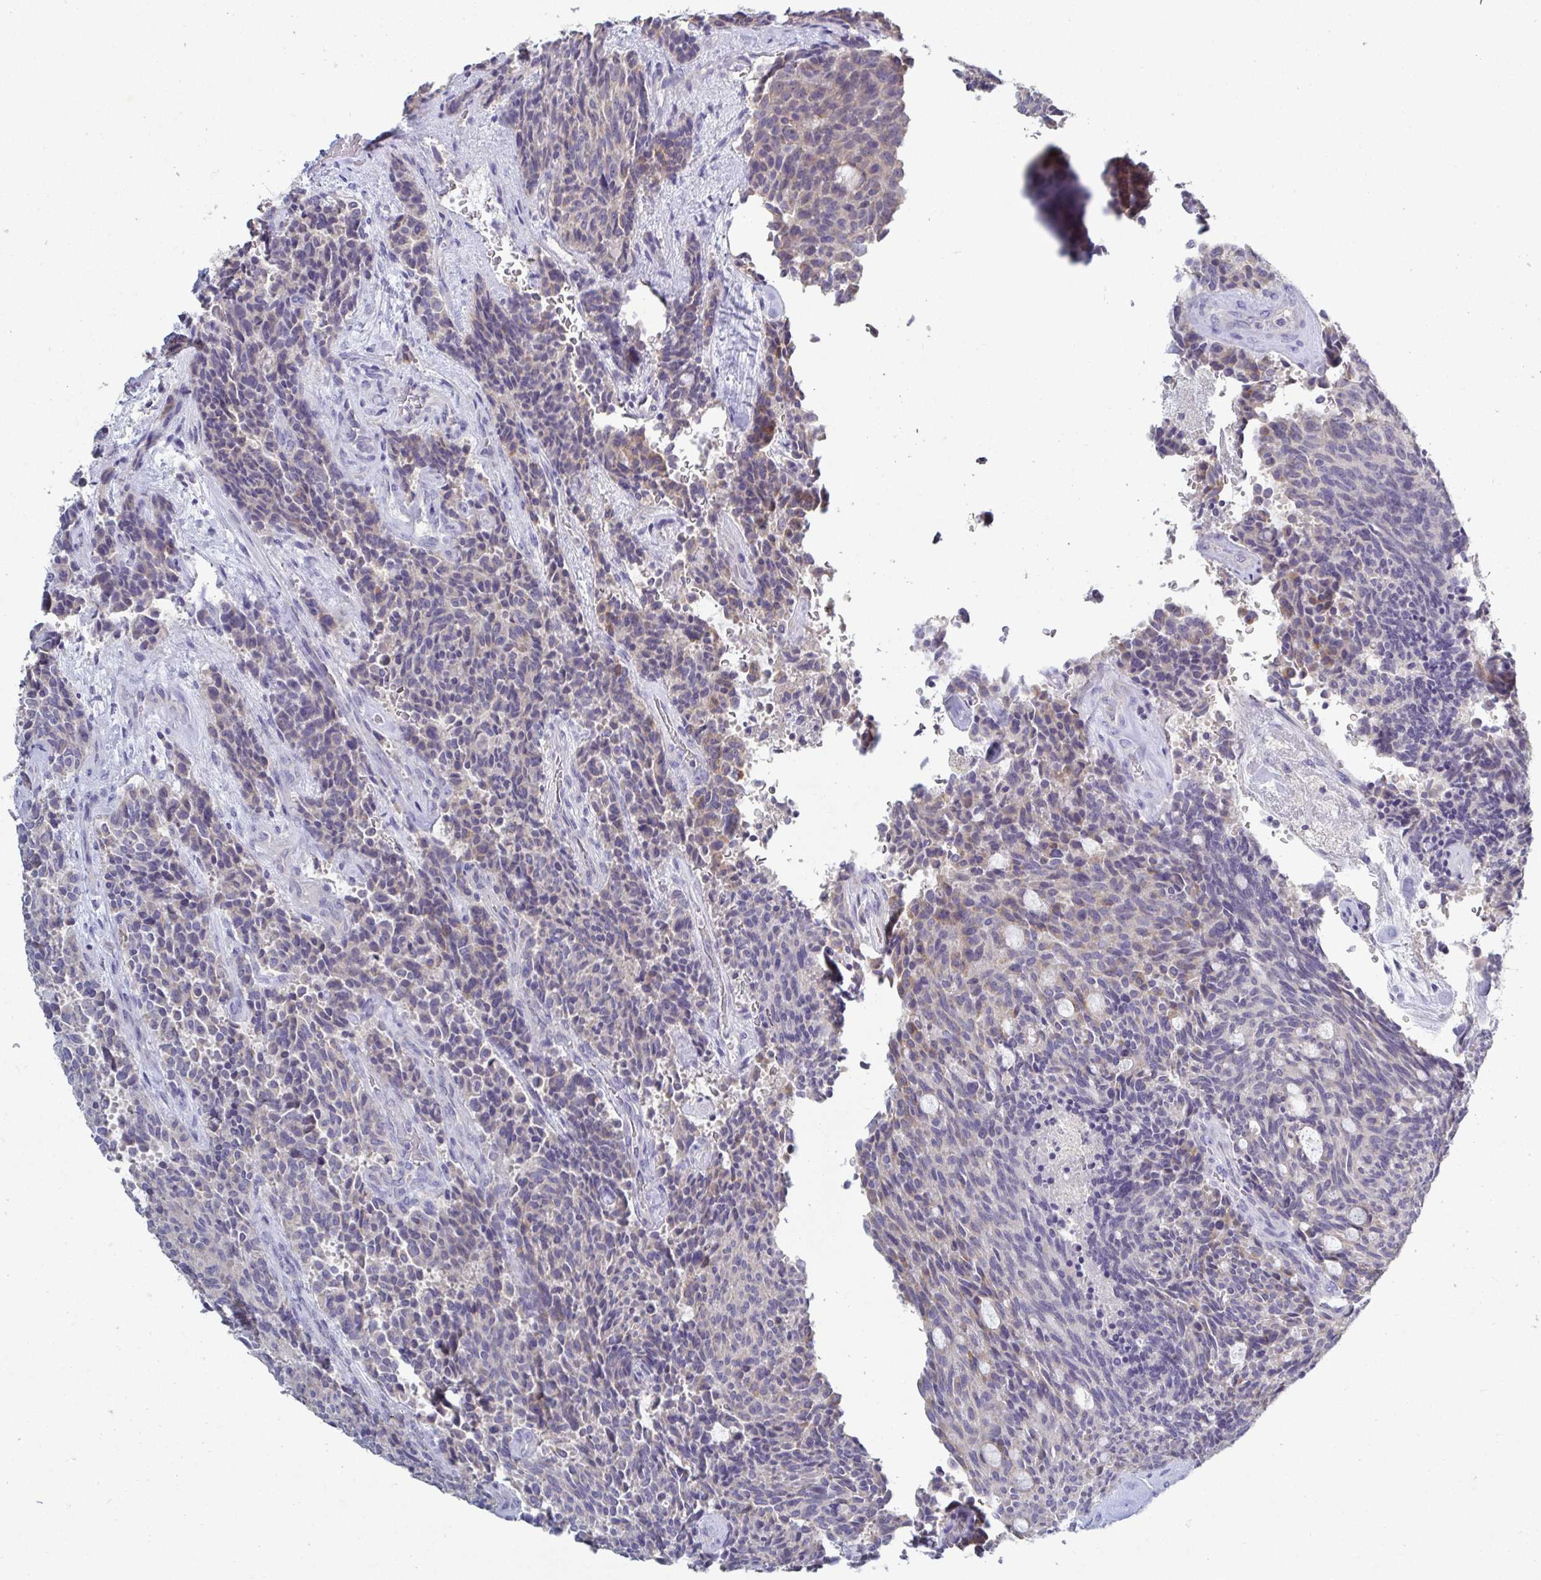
{"staining": {"intensity": "moderate", "quantity": "<25%", "location": "cytoplasmic/membranous"}, "tissue": "carcinoid", "cell_type": "Tumor cells", "image_type": "cancer", "snomed": [{"axis": "morphology", "description": "Carcinoid, malignant, NOS"}, {"axis": "topography", "description": "Pancreas"}], "caption": "Immunohistochemical staining of human carcinoid shows moderate cytoplasmic/membranous protein expression in approximately <25% of tumor cells. Using DAB (brown) and hematoxylin (blue) stains, captured at high magnification using brightfield microscopy.", "gene": "GALNT13", "patient": {"sex": "female", "age": 54}}